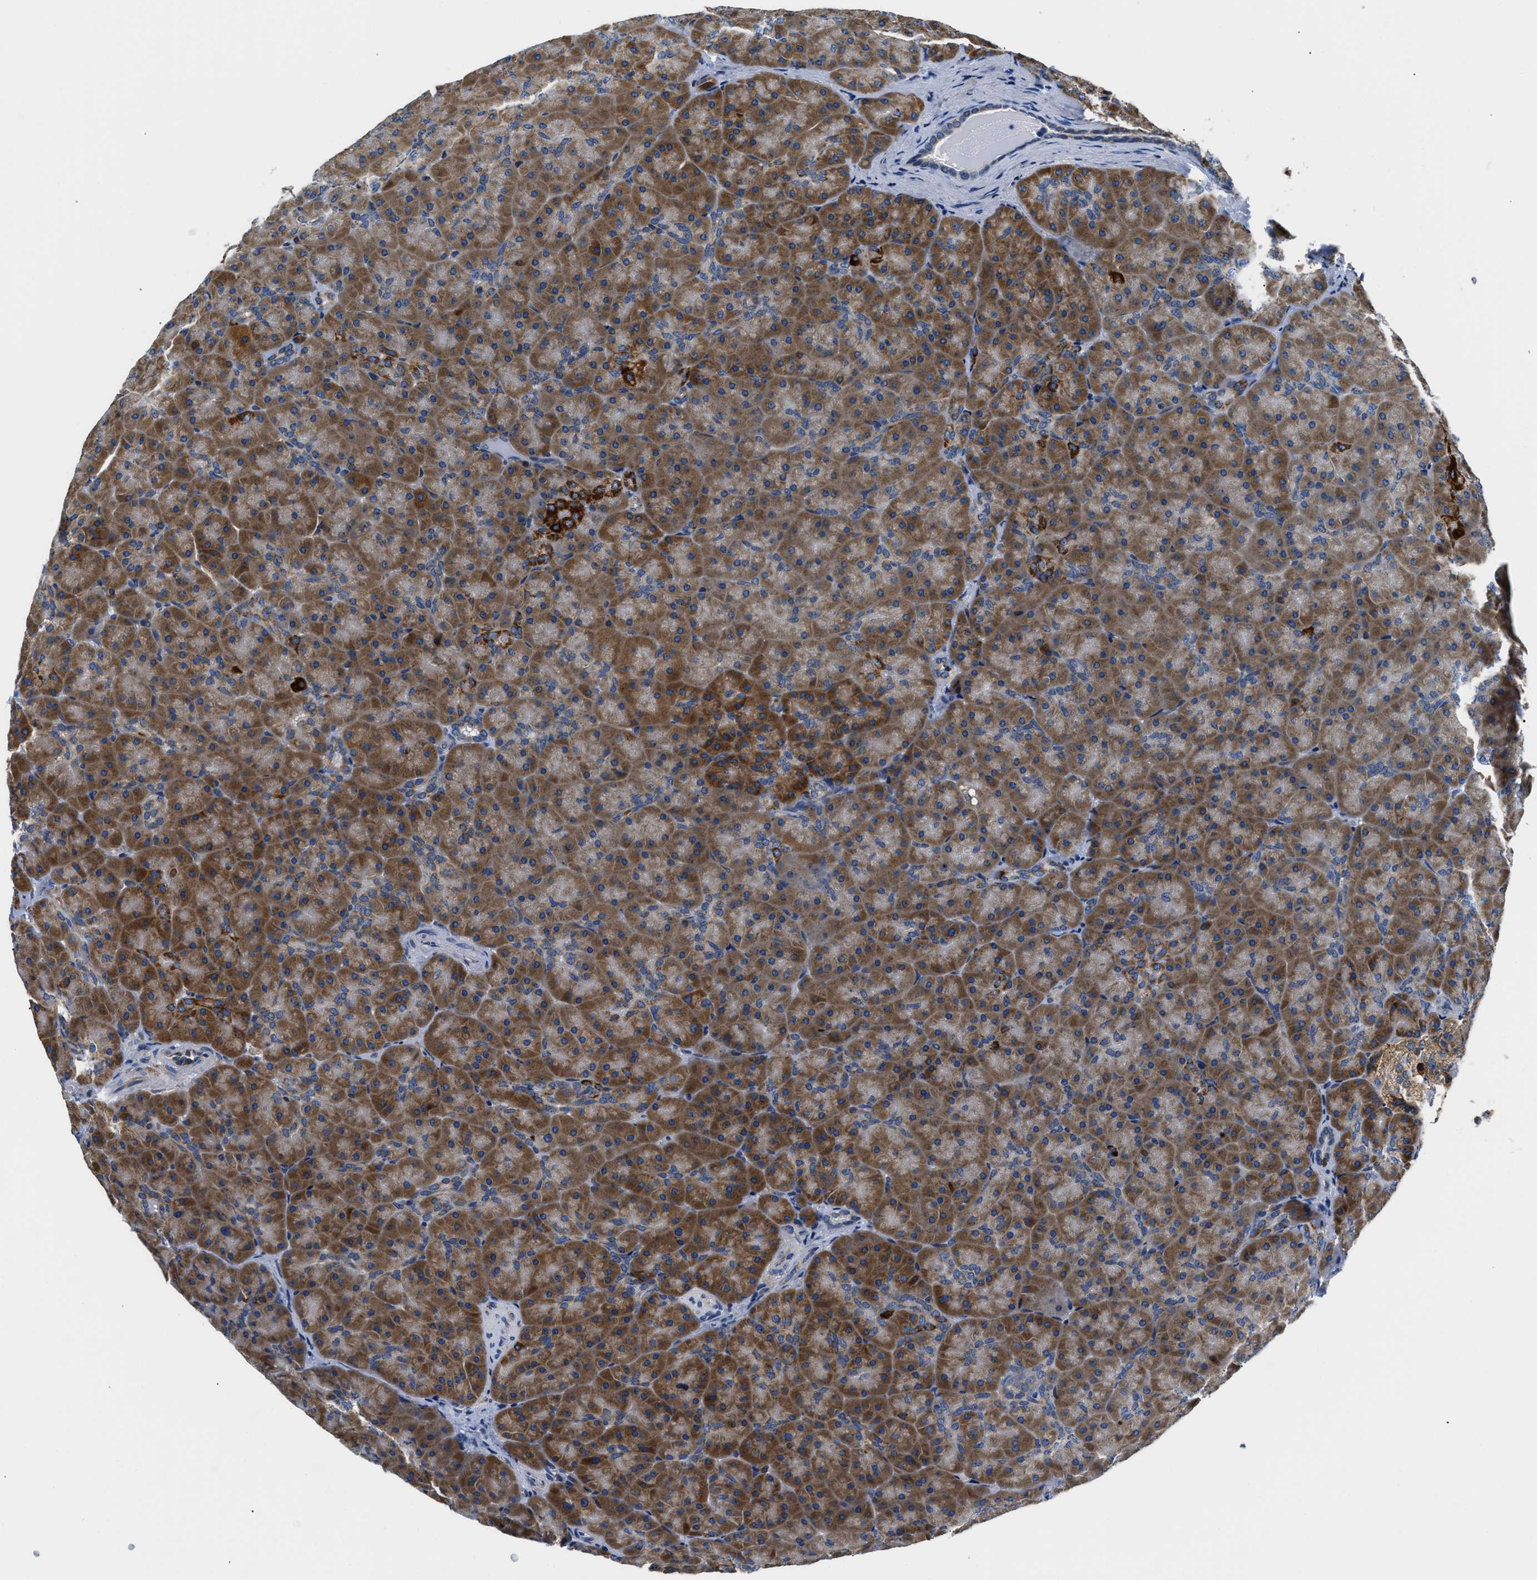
{"staining": {"intensity": "strong", "quantity": ">75%", "location": "cytoplasmic/membranous"}, "tissue": "pancreas", "cell_type": "Exocrine glandular cells", "image_type": "normal", "snomed": [{"axis": "morphology", "description": "Normal tissue, NOS"}, {"axis": "topography", "description": "Pancreas"}], "caption": "Protein expression analysis of normal pancreas displays strong cytoplasmic/membranous positivity in about >75% of exocrine glandular cells. The protein of interest is shown in brown color, while the nuclei are stained blue.", "gene": "HDHD3", "patient": {"sex": "male", "age": 66}}